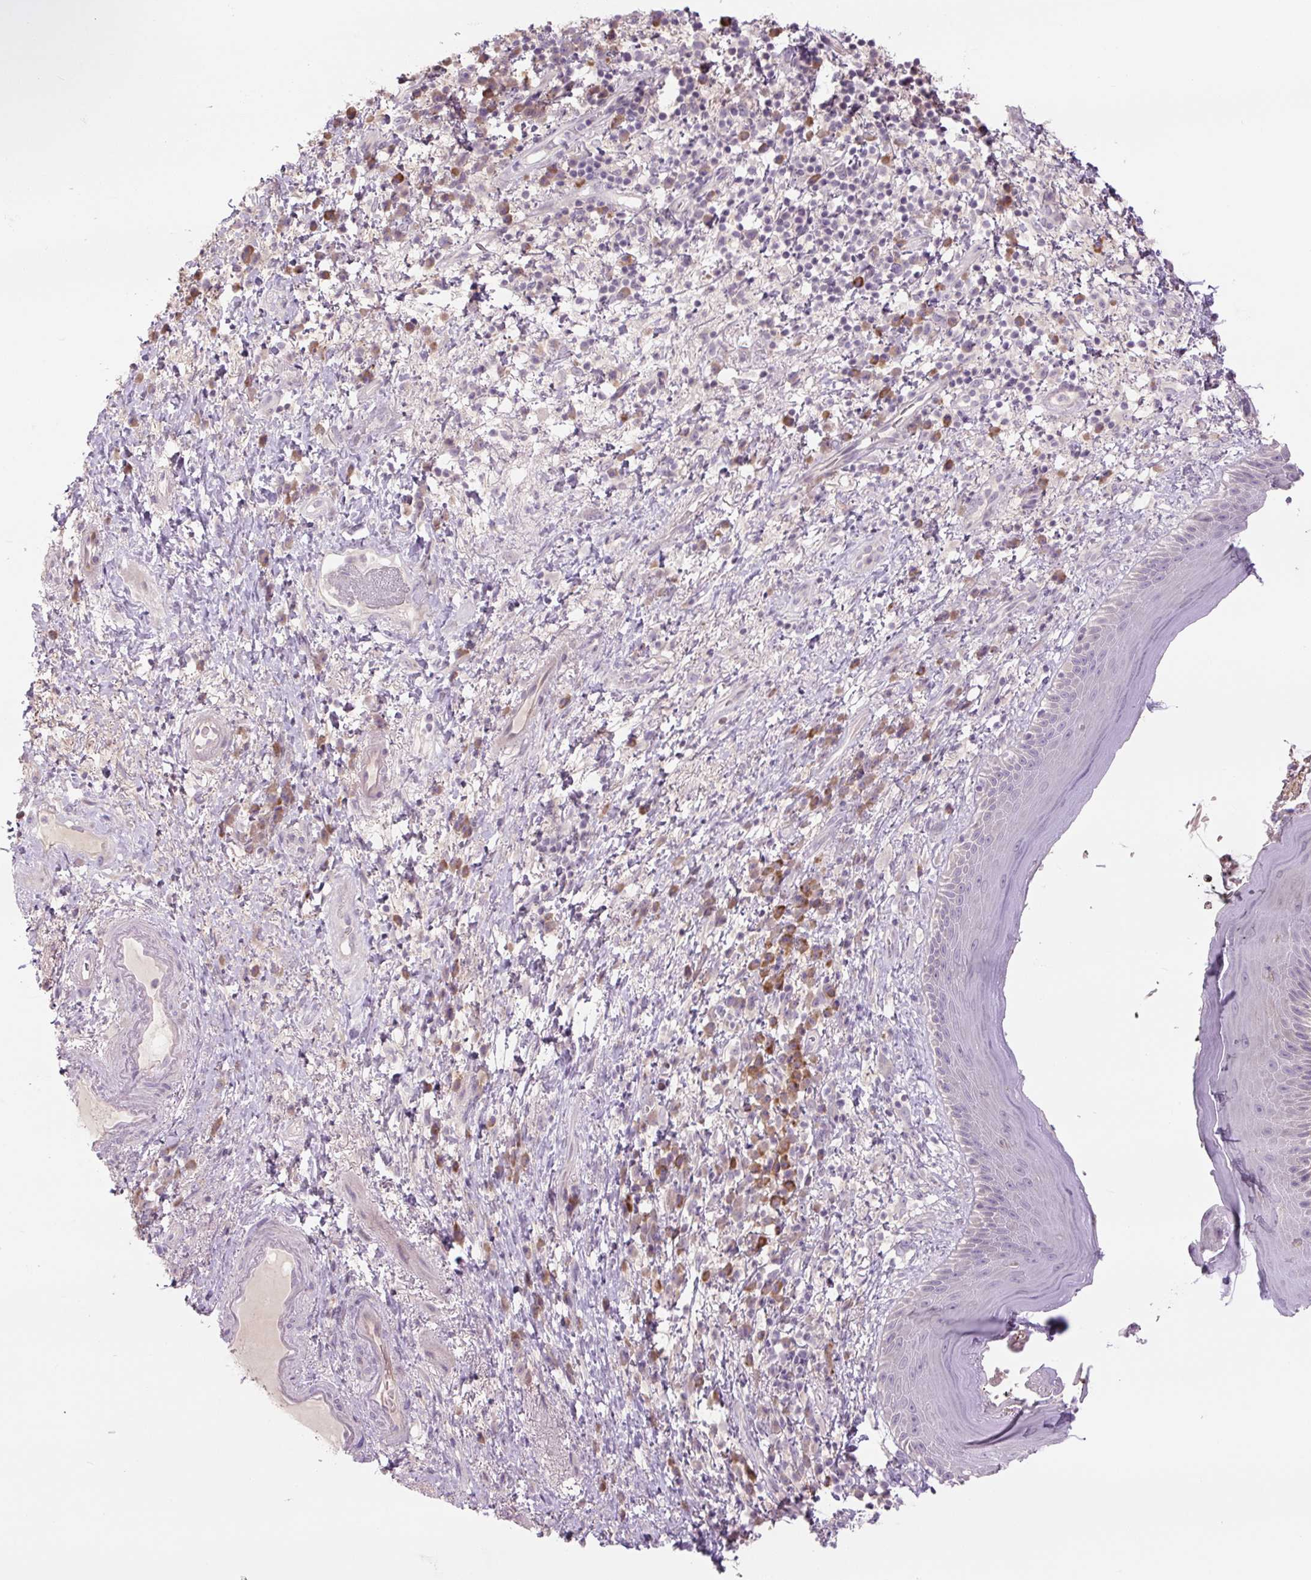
{"staining": {"intensity": "negative", "quantity": "none", "location": "none"}, "tissue": "skin", "cell_type": "Epidermal cells", "image_type": "normal", "snomed": [{"axis": "morphology", "description": "Normal tissue, NOS"}, {"axis": "topography", "description": "Anal"}], "caption": "This is a histopathology image of immunohistochemistry (IHC) staining of unremarkable skin, which shows no staining in epidermal cells.", "gene": "TMEM100", "patient": {"sex": "male", "age": 78}}